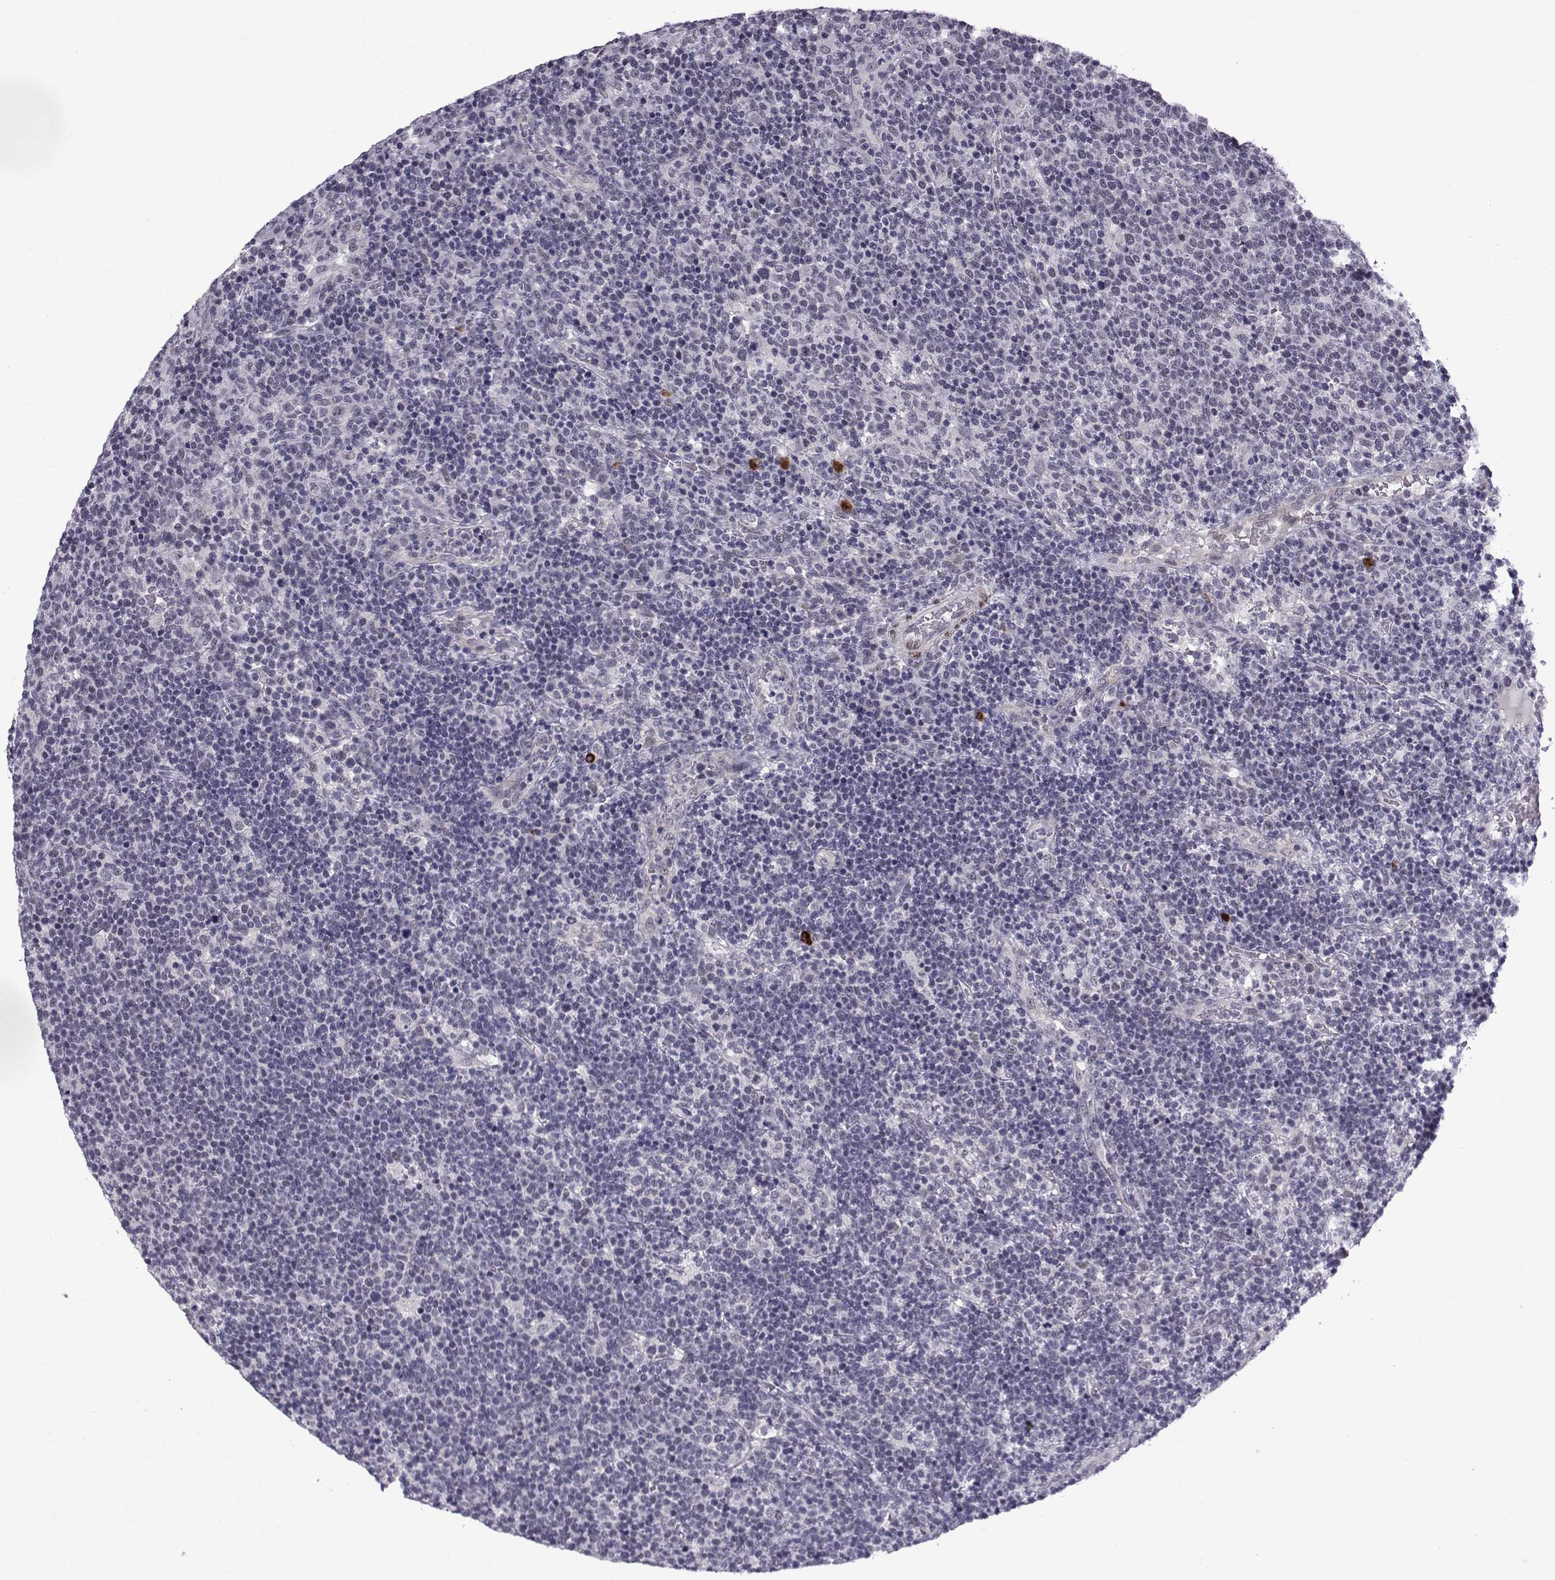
{"staining": {"intensity": "negative", "quantity": "none", "location": "none"}, "tissue": "lymphoma", "cell_type": "Tumor cells", "image_type": "cancer", "snomed": [{"axis": "morphology", "description": "Malignant lymphoma, non-Hodgkin's type, High grade"}, {"axis": "topography", "description": "Lymph node"}], "caption": "Tumor cells show no significant positivity in lymphoma.", "gene": "RBM24", "patient": {"sex": "male", "age": 61}}